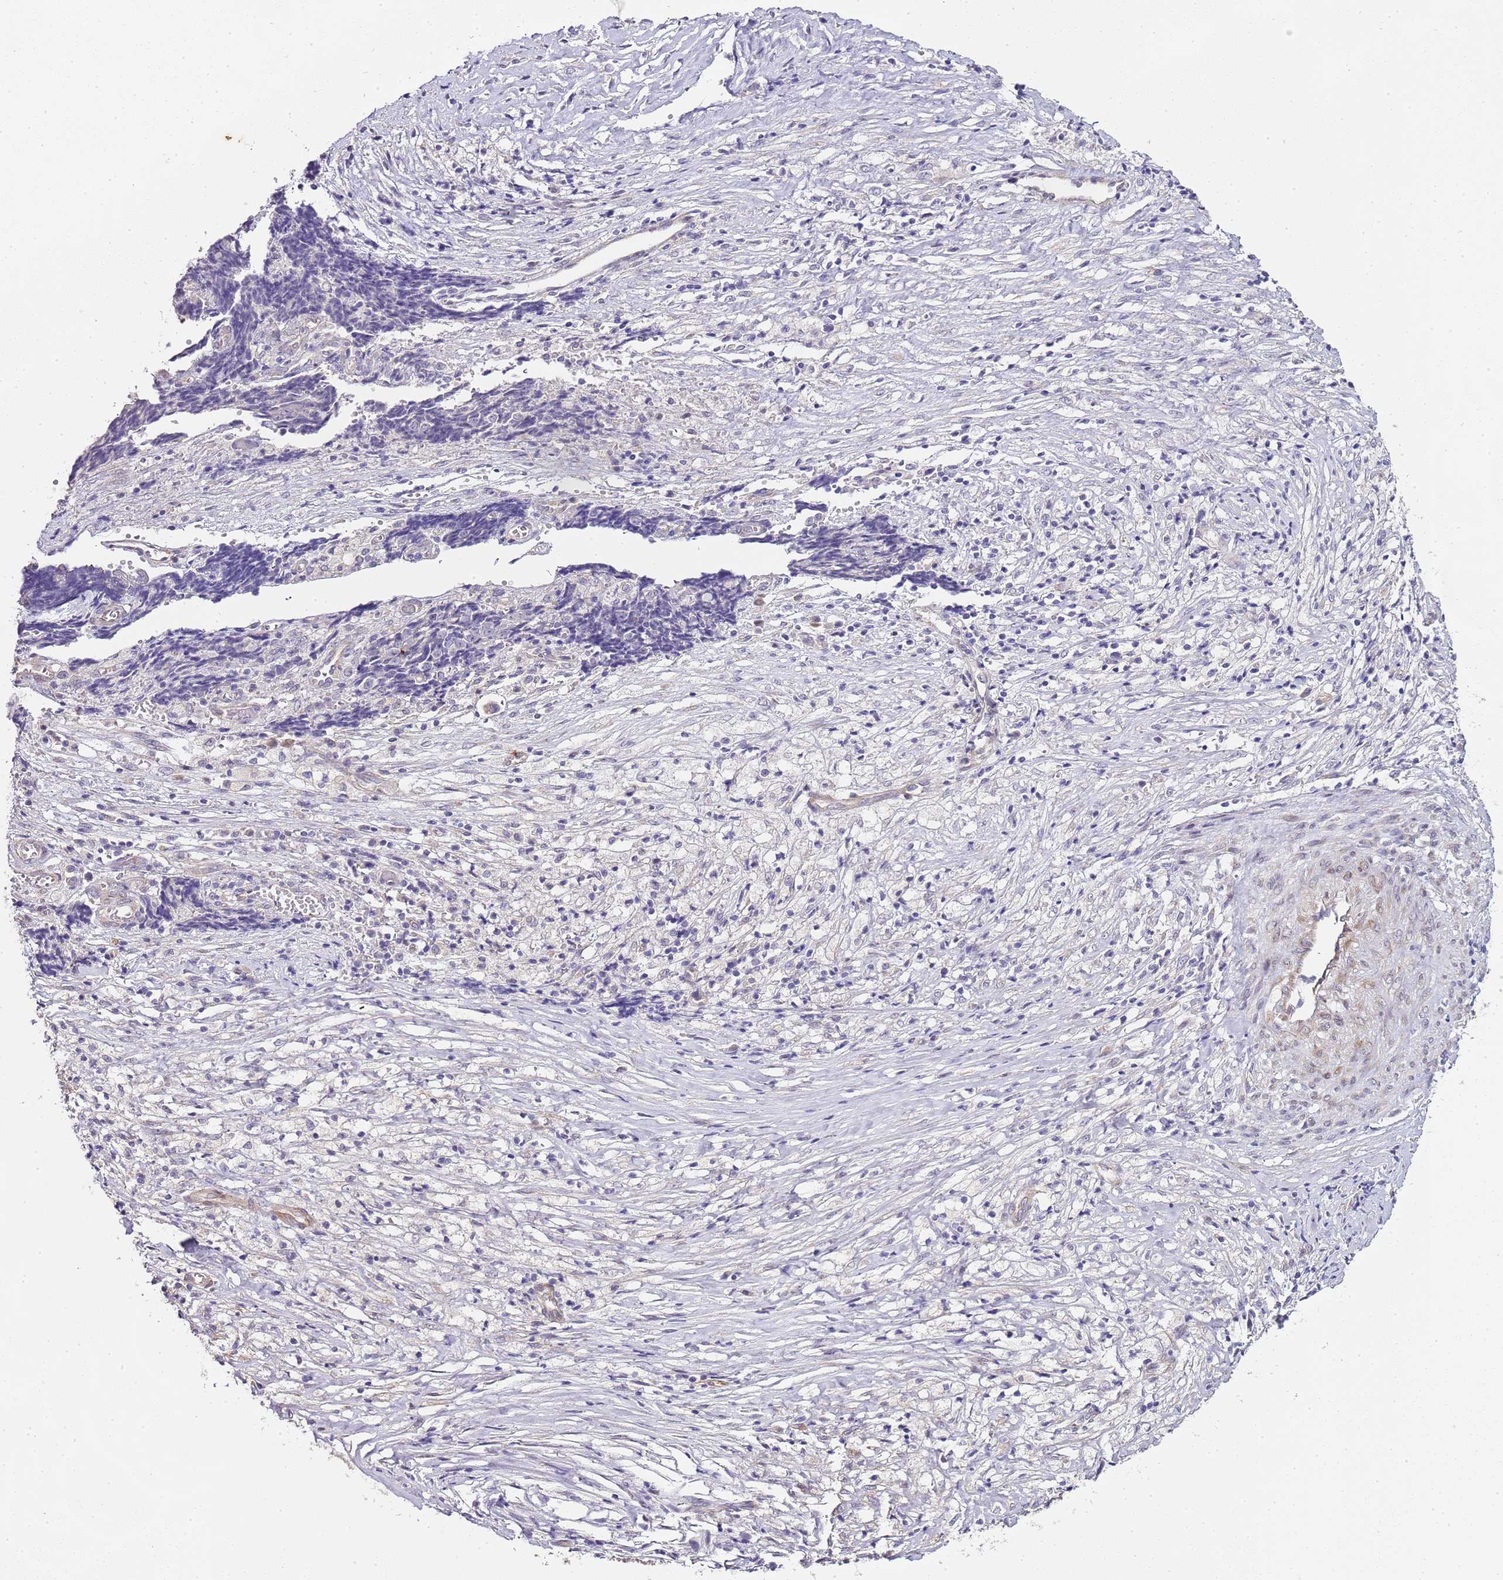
{"staining": {"intensity": "negative", "quantity": "none", "location": "none"}, "tissue": "ovarian cancer", "cell_type": "Tumor cells", "image_type": "cancer", "snomed": [{"axis": "morphology", "description": "Carcinoma, endometroid"}, {"axis": "topography", "description": "Ovary"}], "caption": "A histopathology image of human endometroid carcinoma (ovarian) is negative for staining in tumor cells.", "gene": "TBC1D9", "patient": {"sex": "female", "age": 42}}